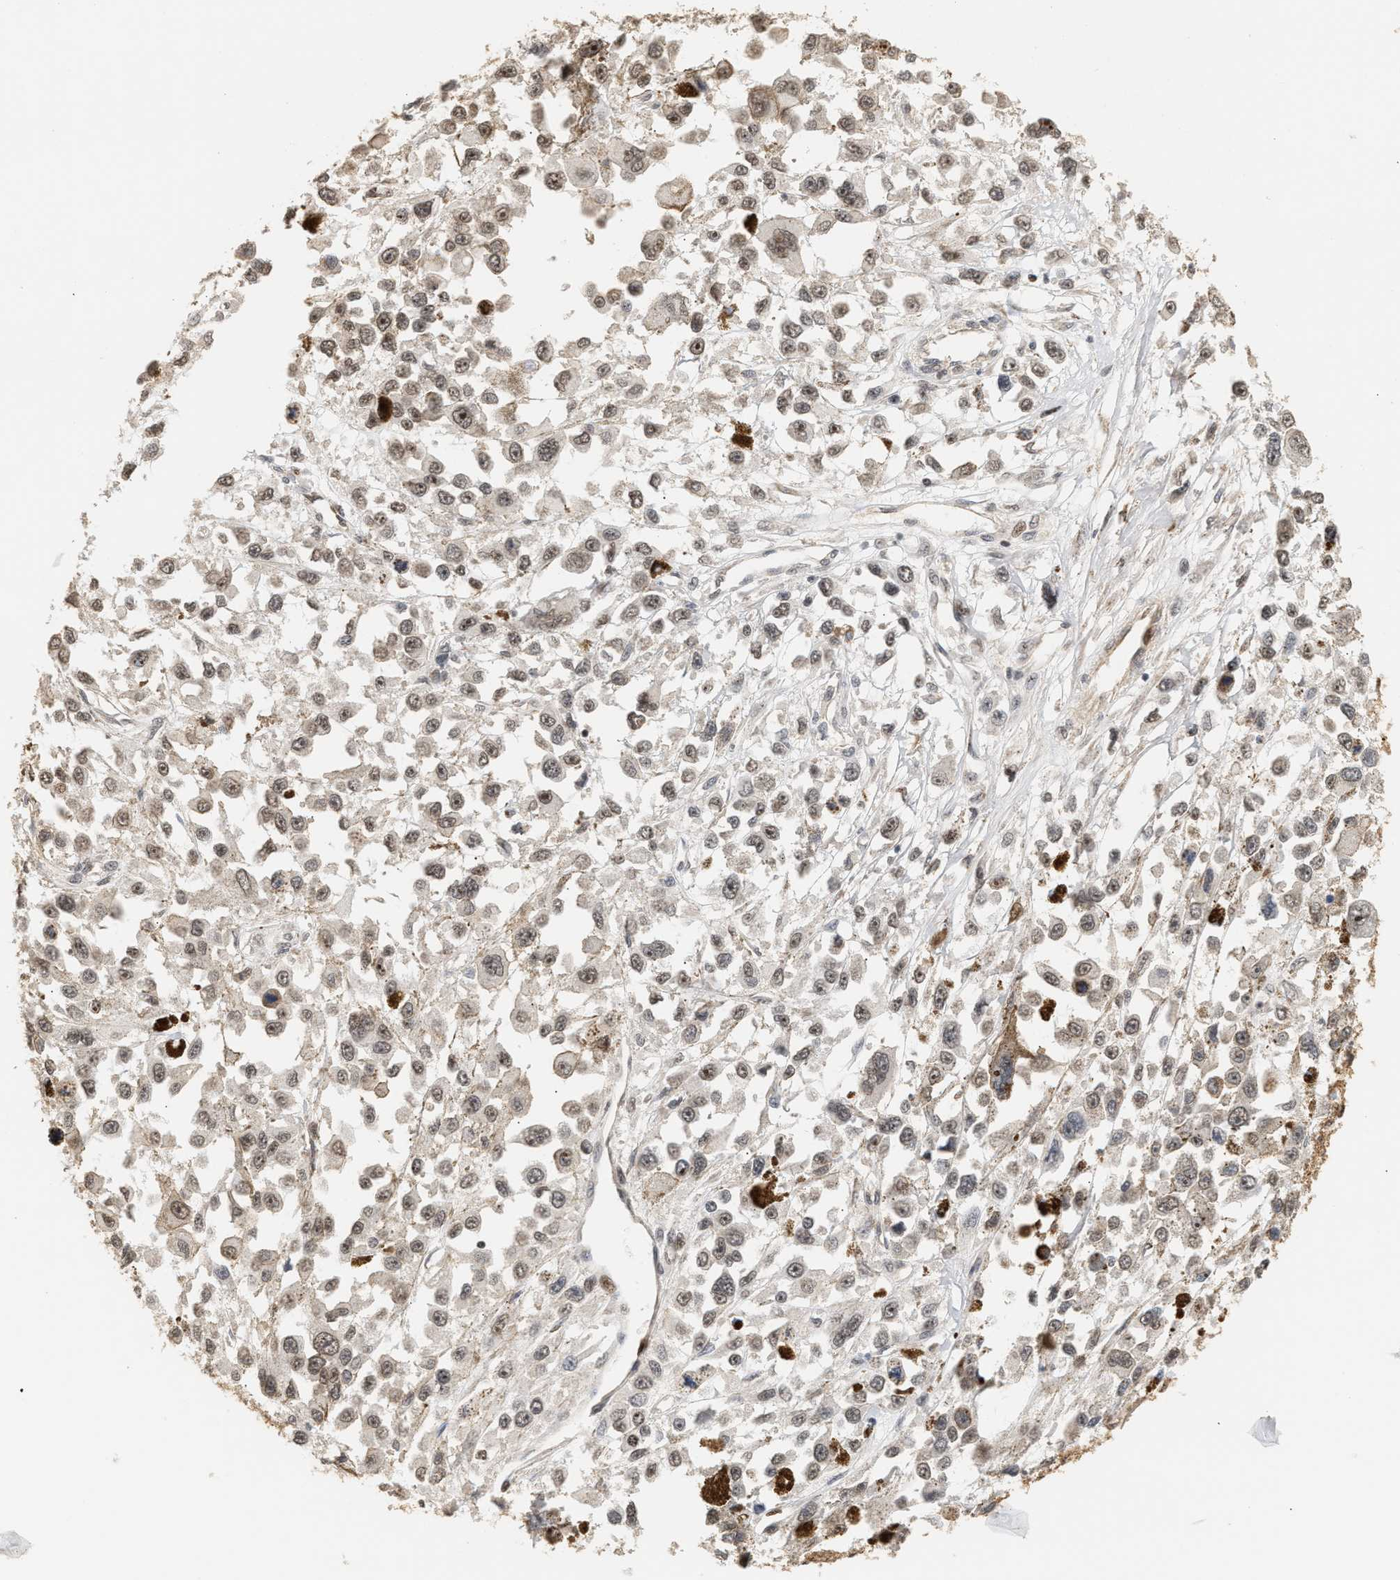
{"staining": {"intensity": "moderate", "quantity": "<25%", "location": "nuclear"}, "tissue": "melanoma", "cell_type": "Tumor cells", "image_type": "cancer", "snomed": [{"axis": "morphology", "description": "Malignant melanoma, Metastatic site"}, {"axis": "topography", "description": "Lymph node"}], "caption": "Tumor cells show moderate nuclear expression in about <25% of cells in malignant melanoma (metastatic site).", "gene": "PLXND1", "patient": {"sex": "male", "age": 59}}